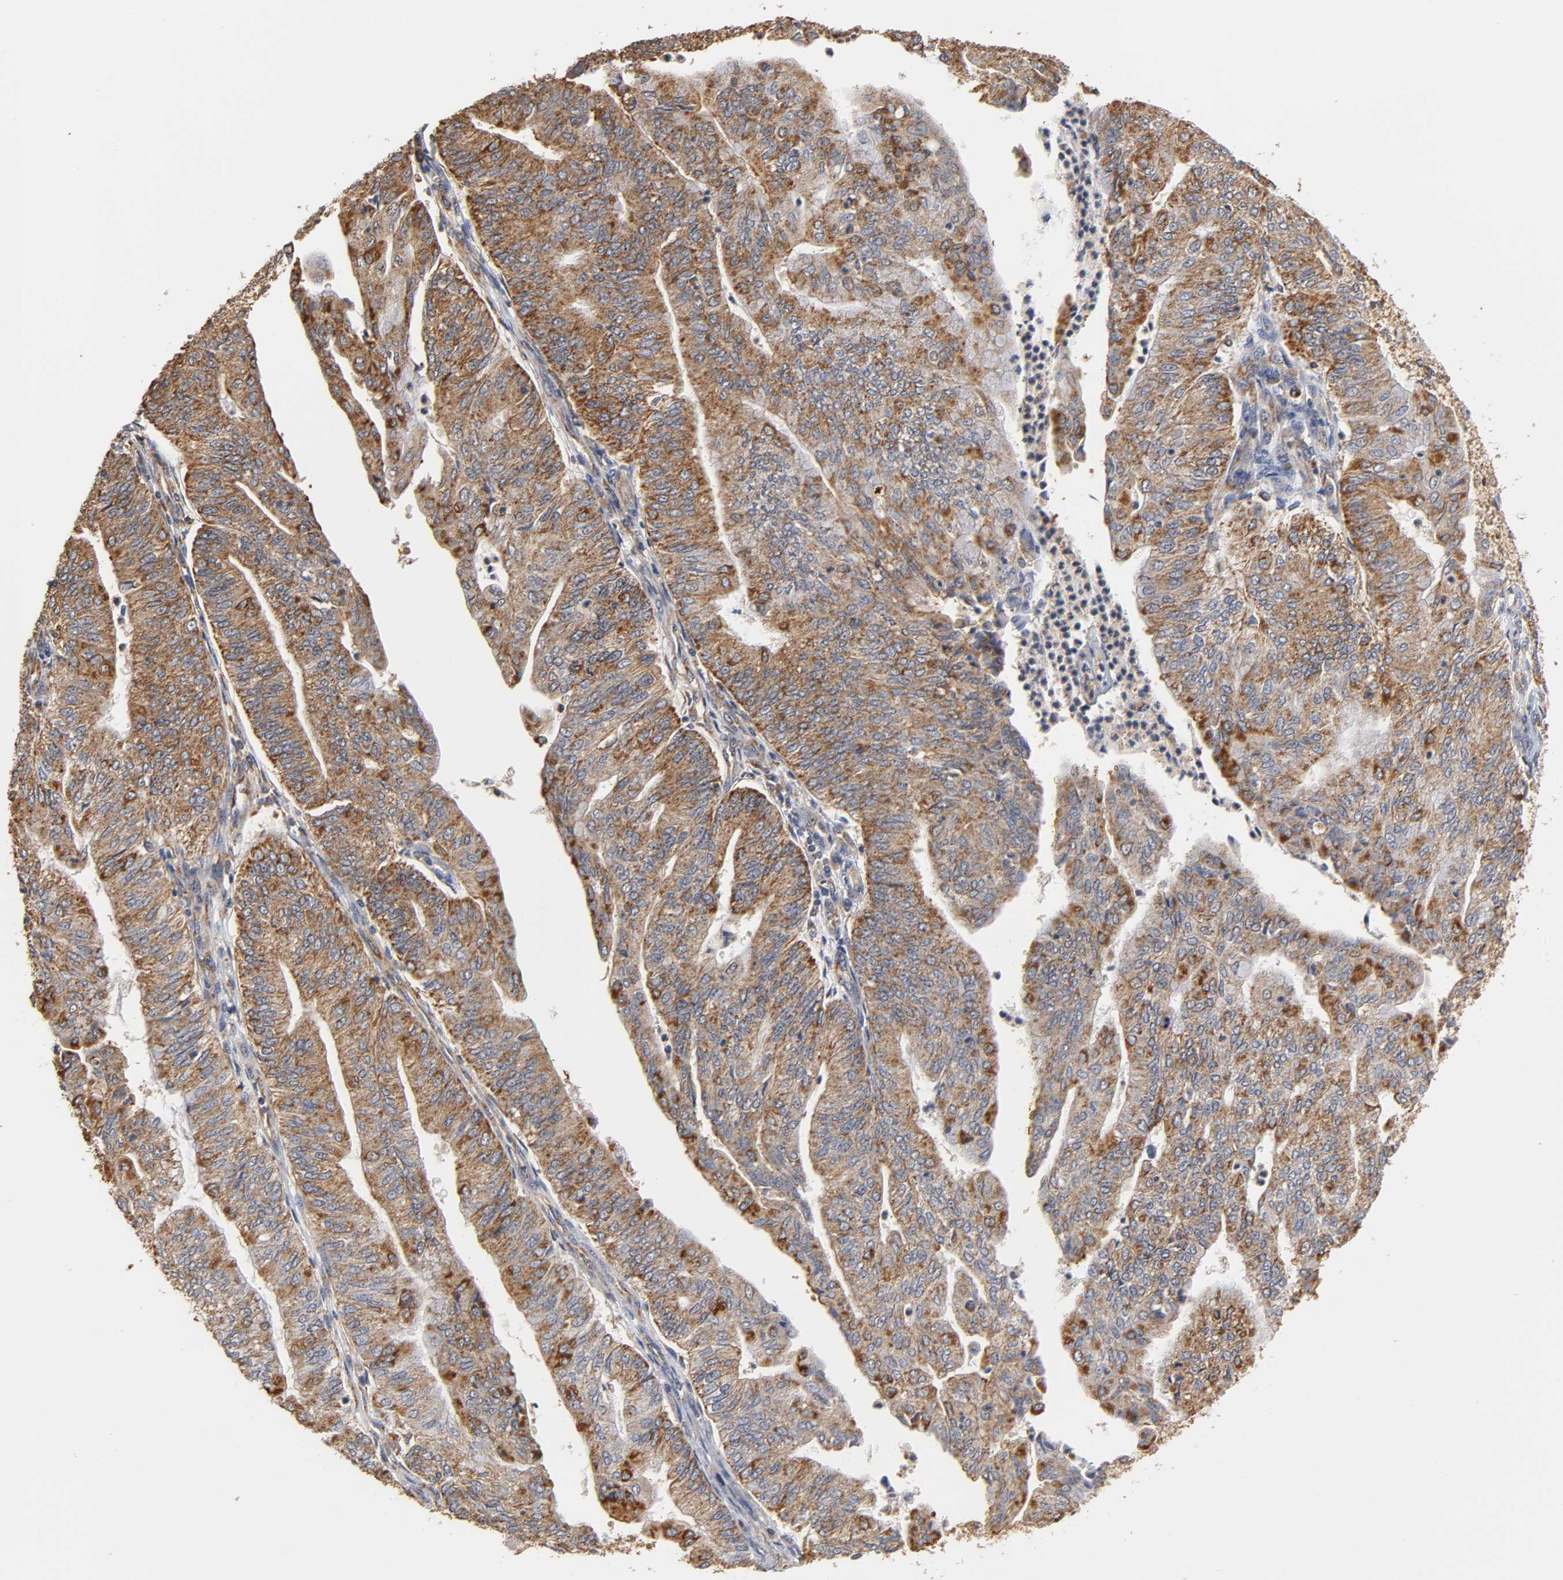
{"staining": {"intensity": "strong", "quantity": ">75%", "location": "cytoplasmic/membranous"}, "tissue": "endometrial cancer", "cell_type": "Tumor cells", "image_type": "cancer", "snomed": [{"axis": "morphology", "description": "Adenocarcinoma, NOS"}, {"axis": "topography", "description": "Endometrium"}], "caption": "Endometrial adenocarcinoma stained with a protein marker demonstrates strong staining in tumor cells.", "gene": "PKN1", "patient": {"sex": "female", "age": 59}}